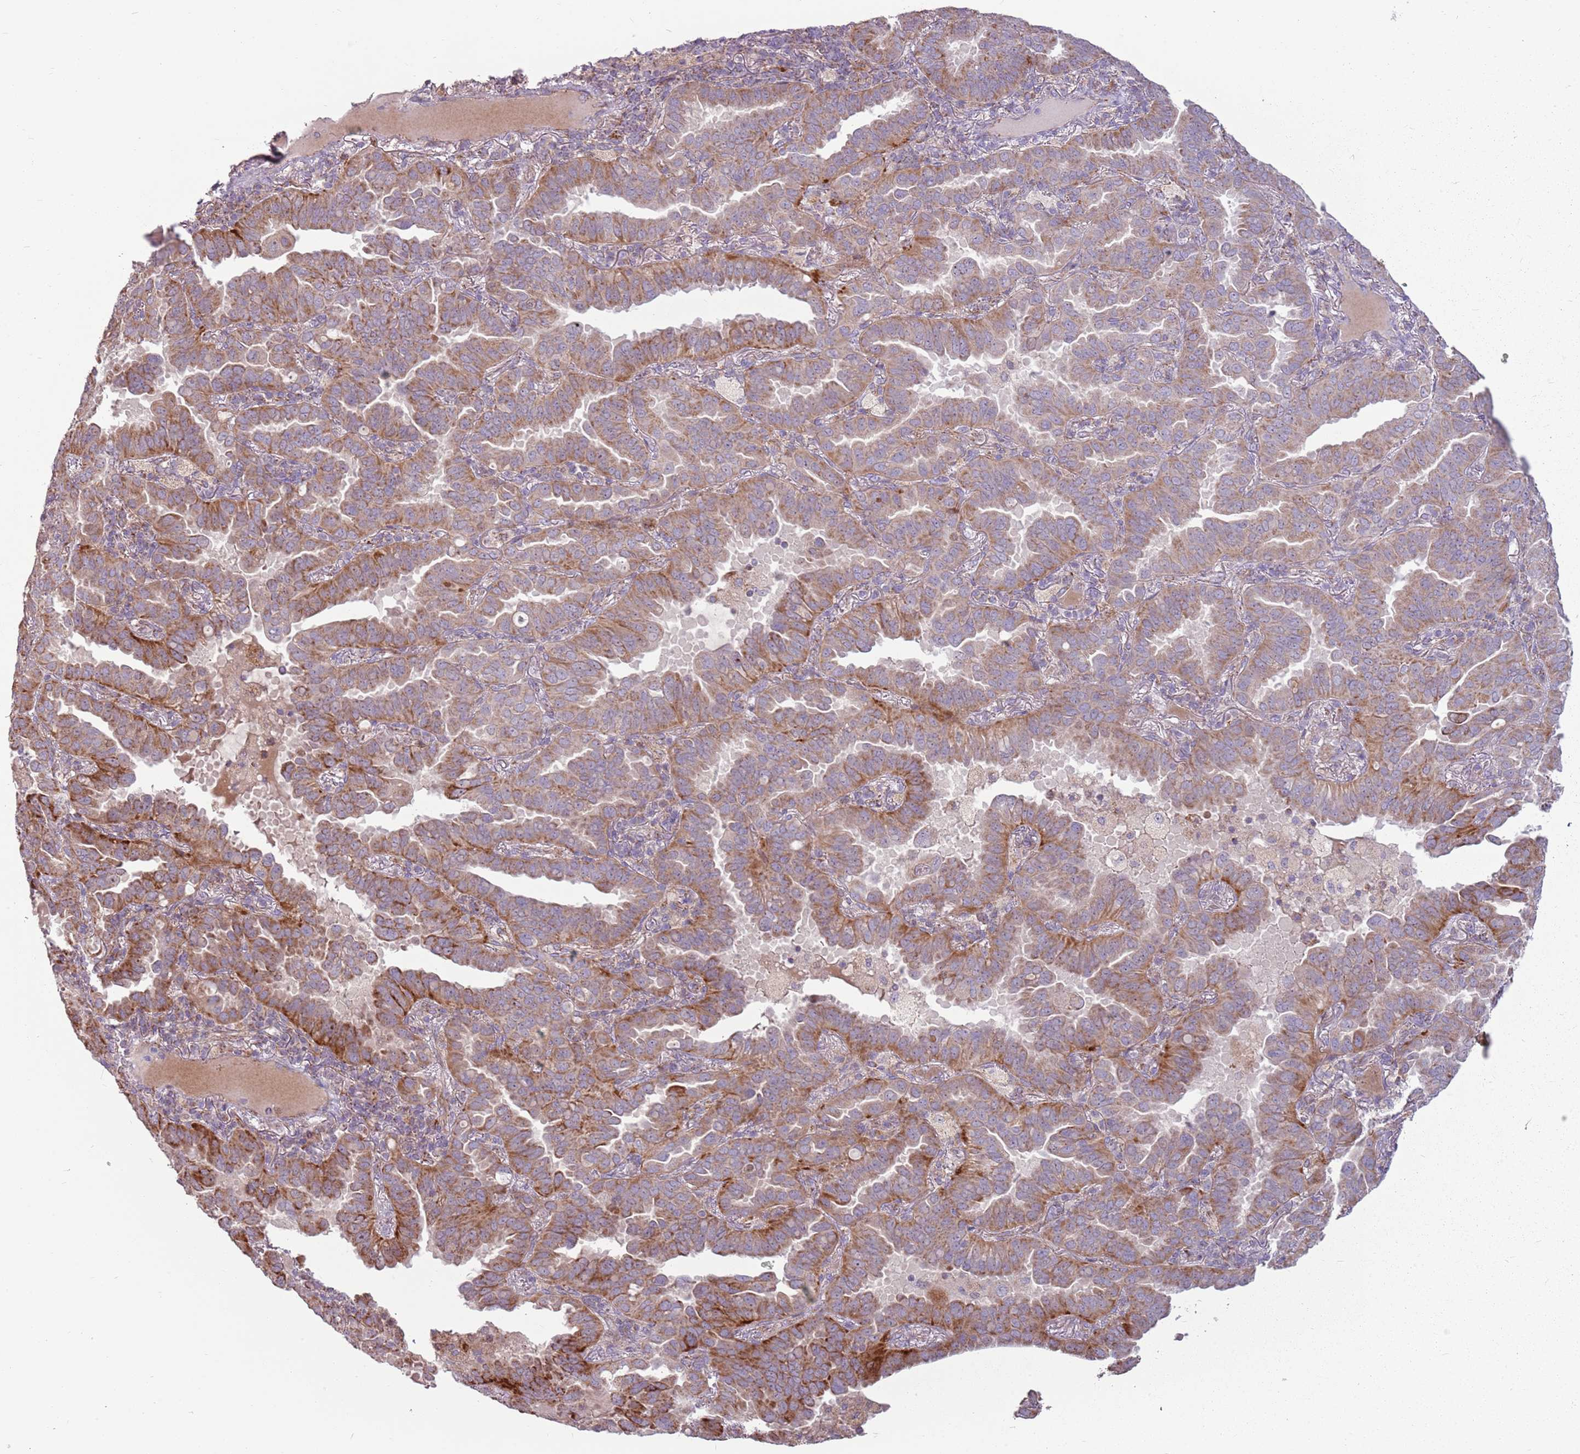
{"staining": {"intensity": "moderate", "quantity": ">75%", "location": "cytoplasmic/membranous"}, "tissue": "lung cancer", "cell_type": "Tumor cells", "image_type": "cancer", "snomed": [{"axis": "morphology", "description": "Adenocarcinoma, NOS"}, {"axis": "topography", "description": "Lung"}], "caption": "This is a photomicrograph of IHC staining of lung cancer (adenocarcinoma), which shows moderate expression in the cytoplasmic/membranous of tumor cells.", "gene": "ZNF530", "patient": {"sex": "male", "age": 64}}